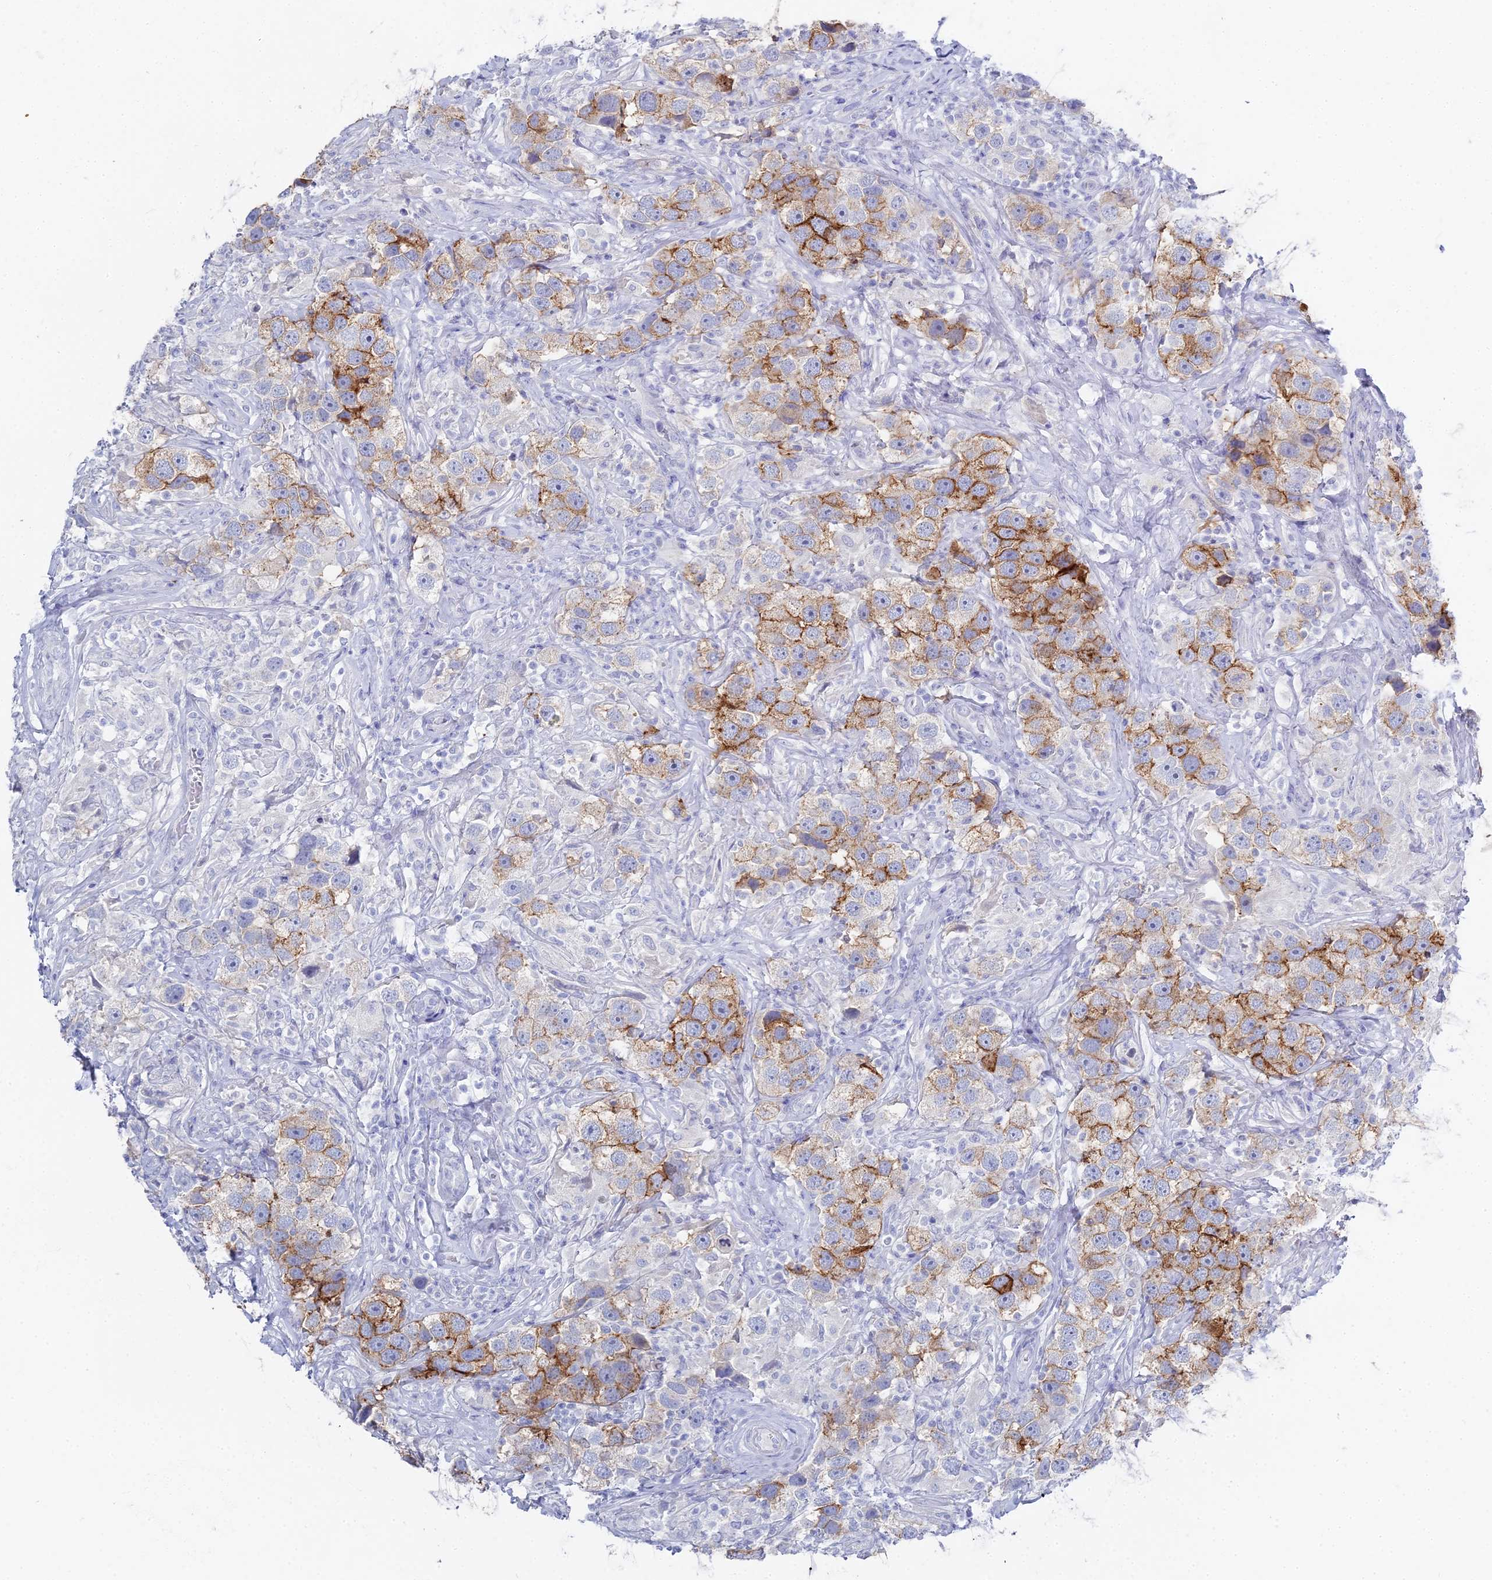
{"staining": {"intensity": "strong", "quantity": "<25%", "location": "cytoplasmic/membranous"}, "tissue": "testis cancer", "cell_type": "Tumor cells", "image_type": "cancer", "snomed": [{"axis": "morphology", "description": "Seminoma, NOS"}, {"axis": "topography", "description": "Testis"}], "caption": "This micrograph exhibits immunohistochemistry (IHC) staining of testis cancer (seminoma), with medium strong cytoplasmic/membranous positivity in about <25% of tumor cells.", "gene": "ALPP", "patient": {"sex": "male", "age": 49}}